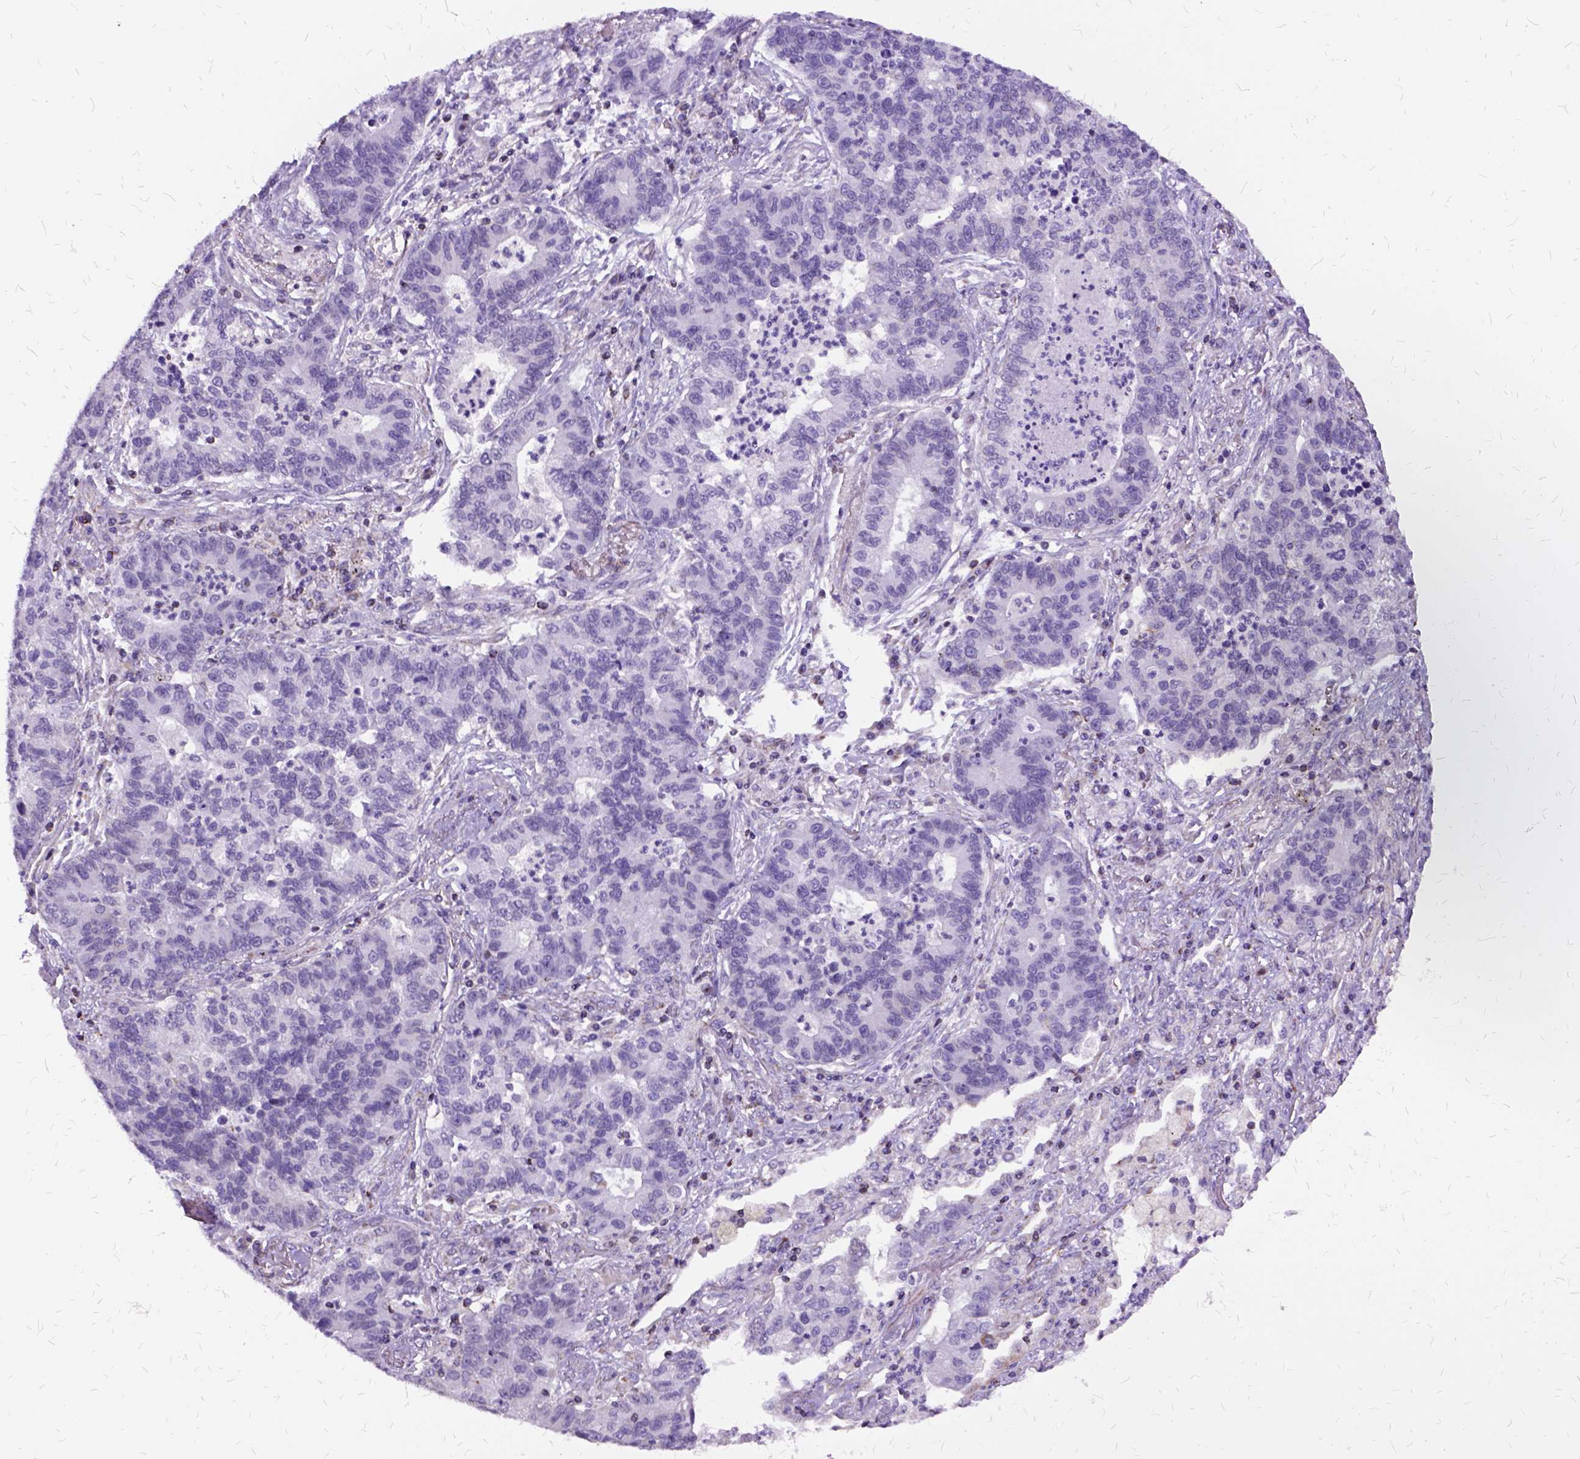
{"staining": {"intensity": "negative", "quantity": "none", "location": "none"}, "tissue": "lung cancer", "cell_type": "Tumor cells", "image_type": "cancer", "snomed": [{"axis": "morphology", "description": "Adenocarcinoma, NOS"}, {"axis": "topography", "description": "Lung"}], "caption": "Protein analysis of adenocarcinoma (lung) reveals no significant expression in tumor cells.", "gene": "OXCT1", "patient": {"sex": "female", "age": 57}}